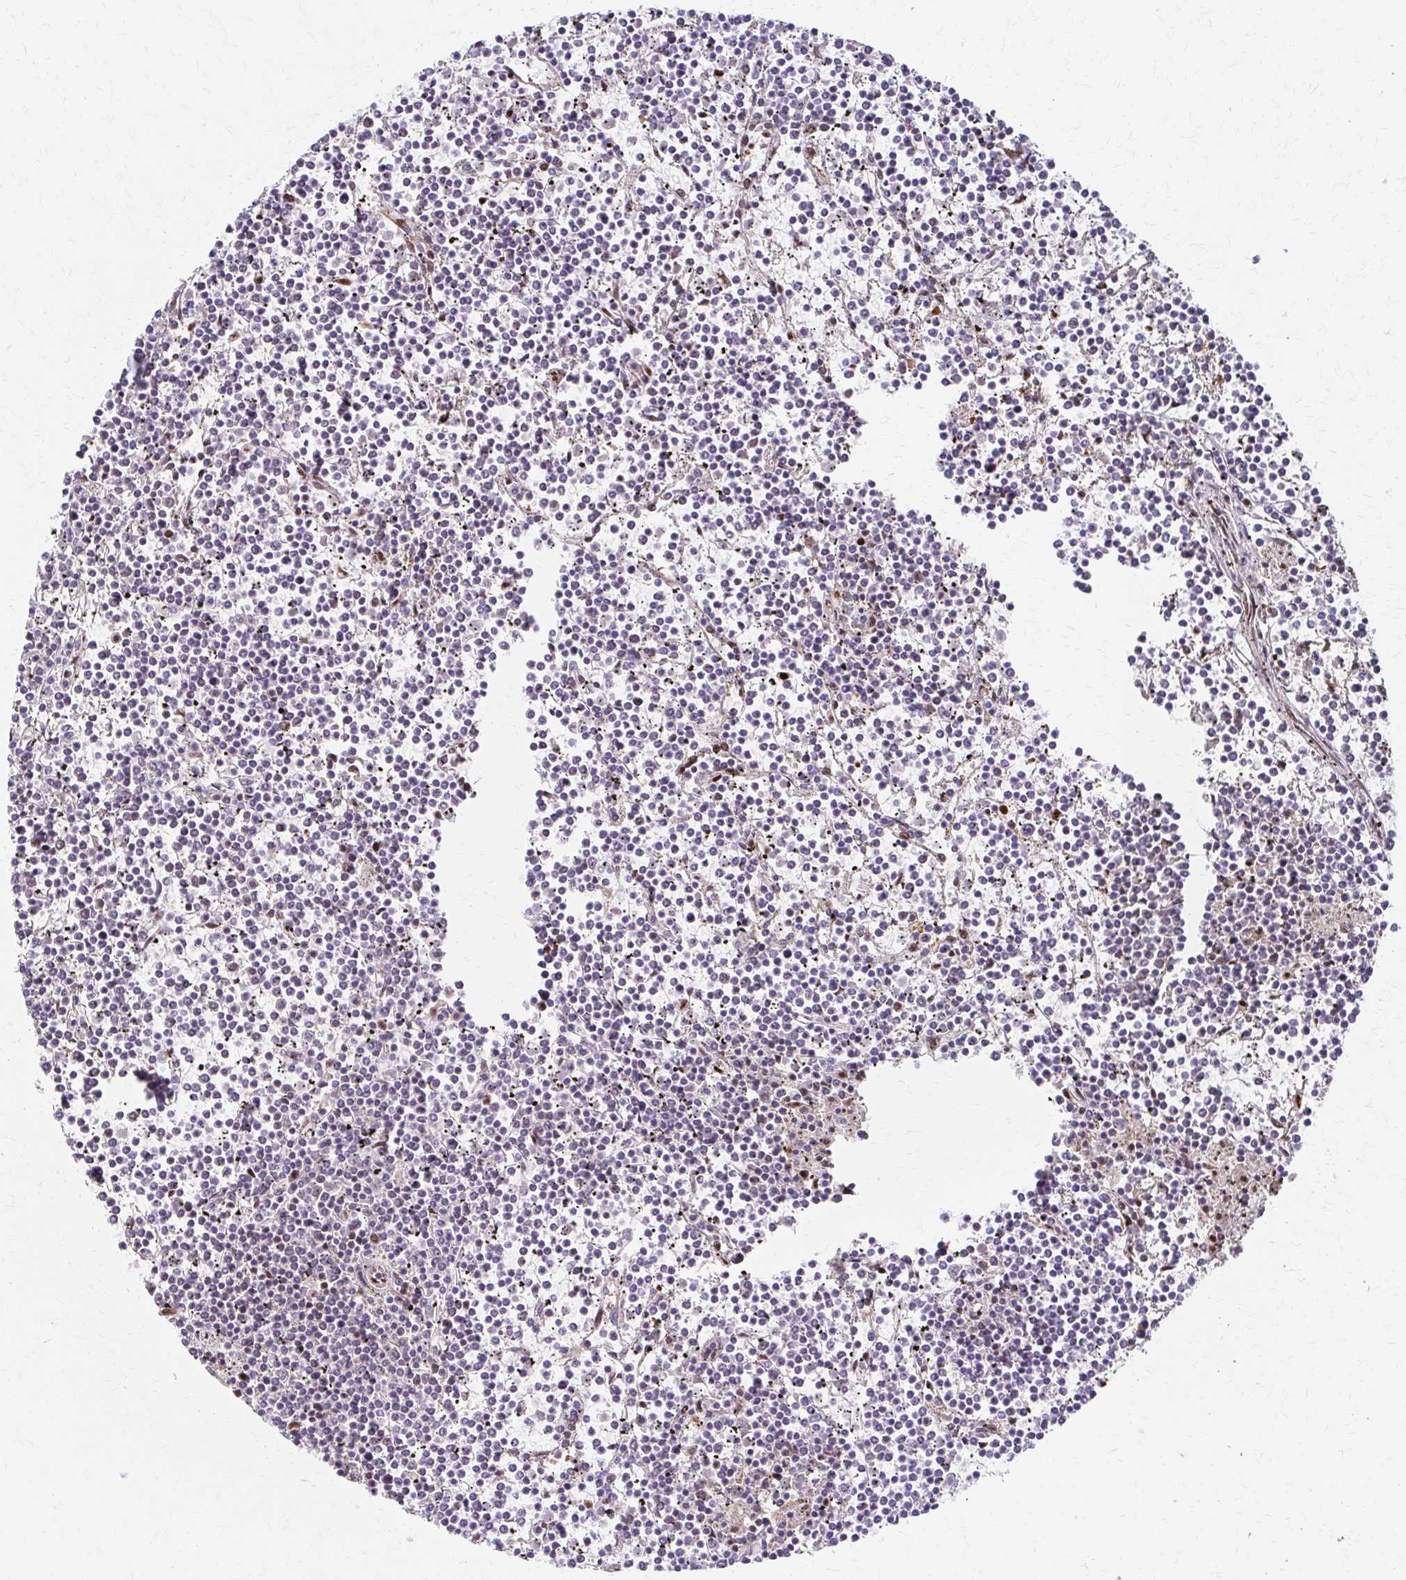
{"staining": {"intensity": "negative", "quantity": "none", "location": "none"}, "tissue": "lymphoma", "cell_type": "Tumor cells", "image_type": "cancer", "snomed": [{"axis": "morphology", "description": "Malignant lymphoma, non-Hodgkin's type, Low grade"}, {"axis": "topography", "description": "Spleen"}], "caption": "Immunohistochemical staining of human lymphoma exhibits no significant positivity in tumor cells.", "gene": "PSMD7", "patient": {"sex": "female", "age": 19}}